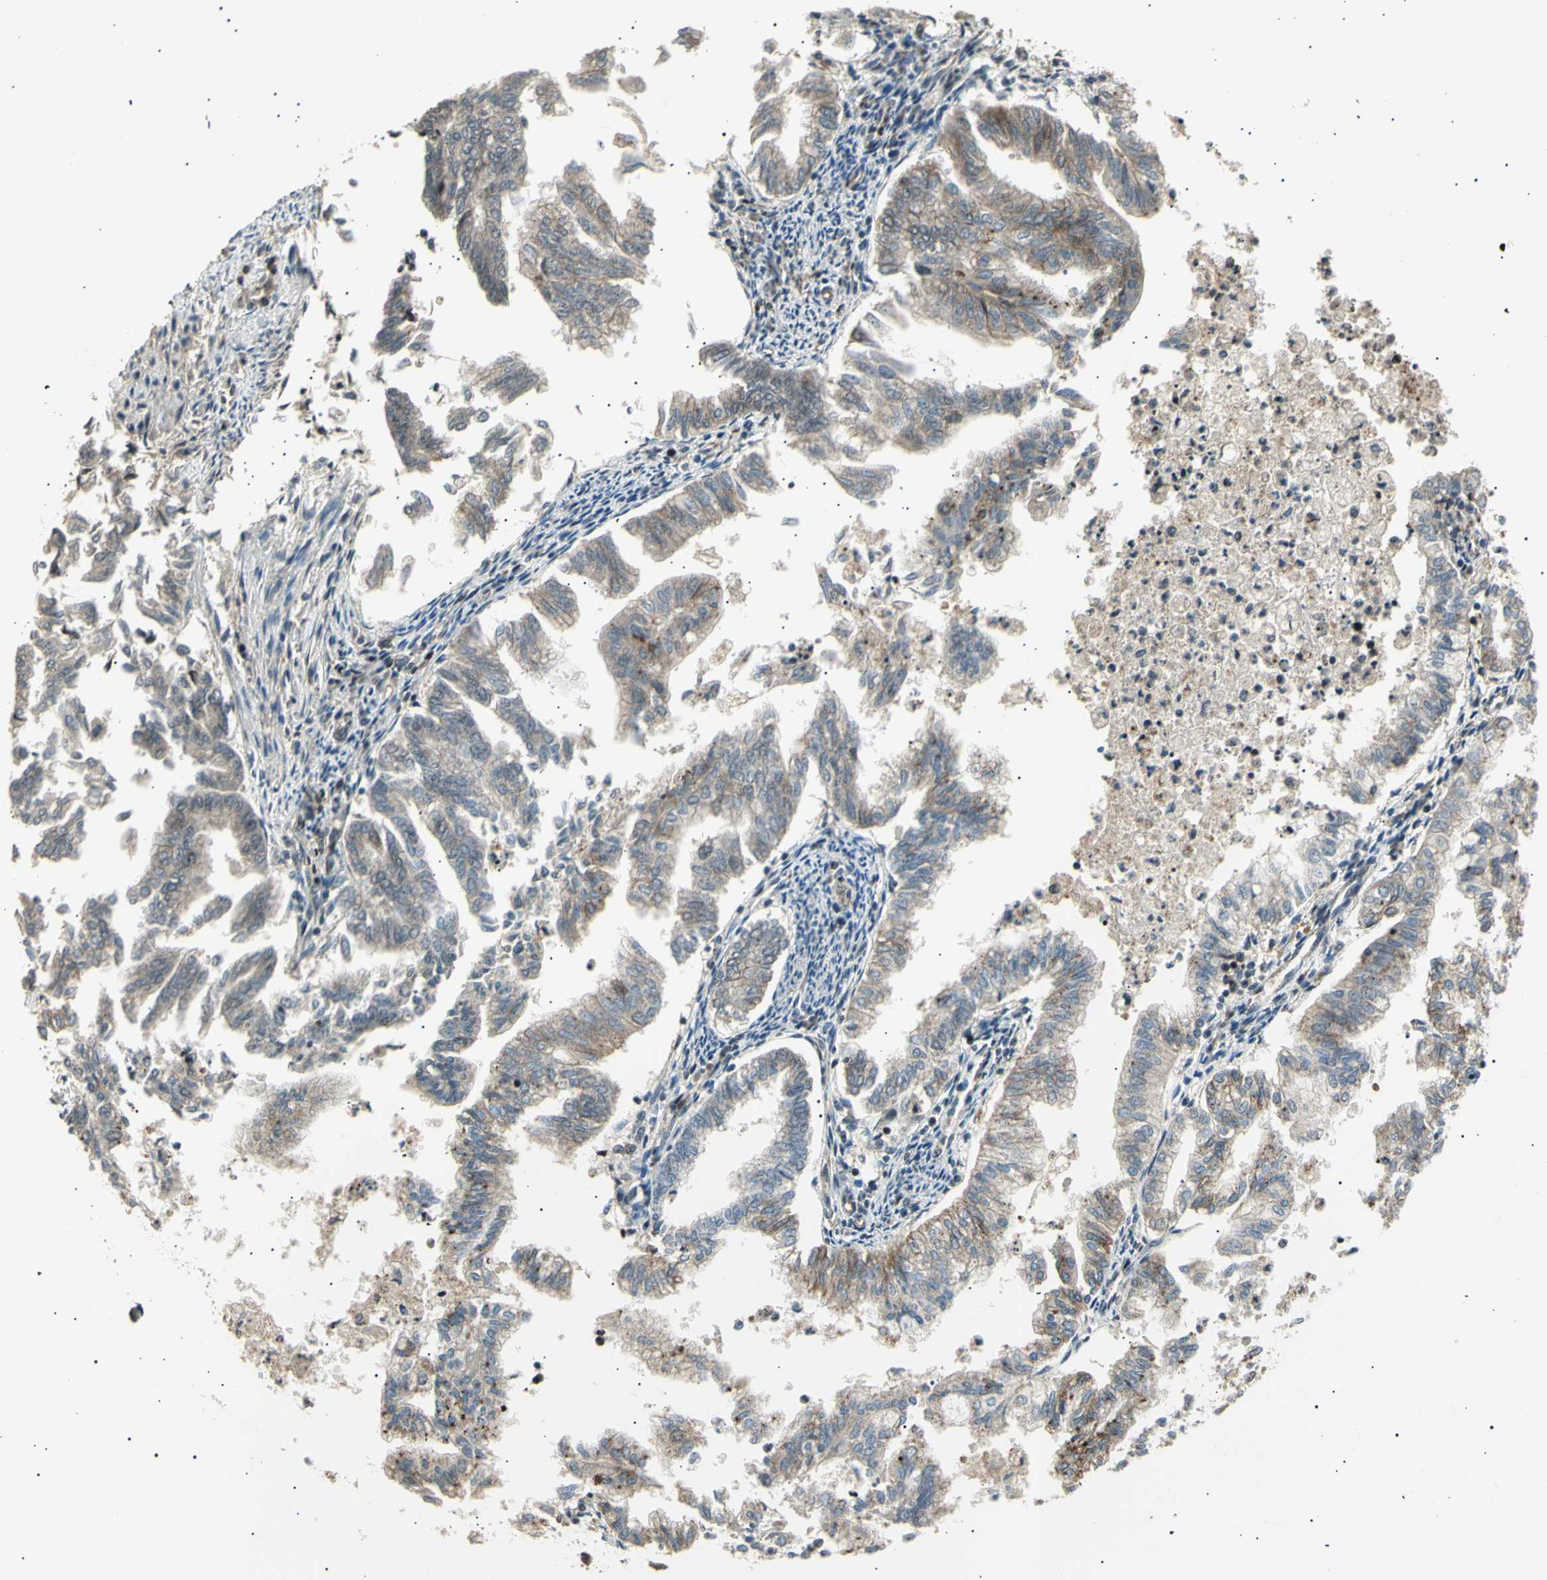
{"staining": {"intensity": "weak", "quantity": "25%-75%", "location": "cytoplasmic/membranous"}, "tissue": "endometrial cancer", "cell_type": "Tumor cells", "image_type": "cancer", "snomed": [{"axis": "morphology", "description": "Necrosis, NOS"}, {"axis": "morphology", "description": "Adenocarcinoma, NOS"}, {"axis": "topography", "description": "Endometrium"}], "caption": "Protein expression analysis of human endometrial adenocarcinoma reveals weak cytoplasmic/membranous staining in approximately 25%-75% of tumor cells. (Brightfield microscopy of DAB IHC at high magnification).", "gene": "NUAK2", "patient": {"sex": "female", "age": 79}}